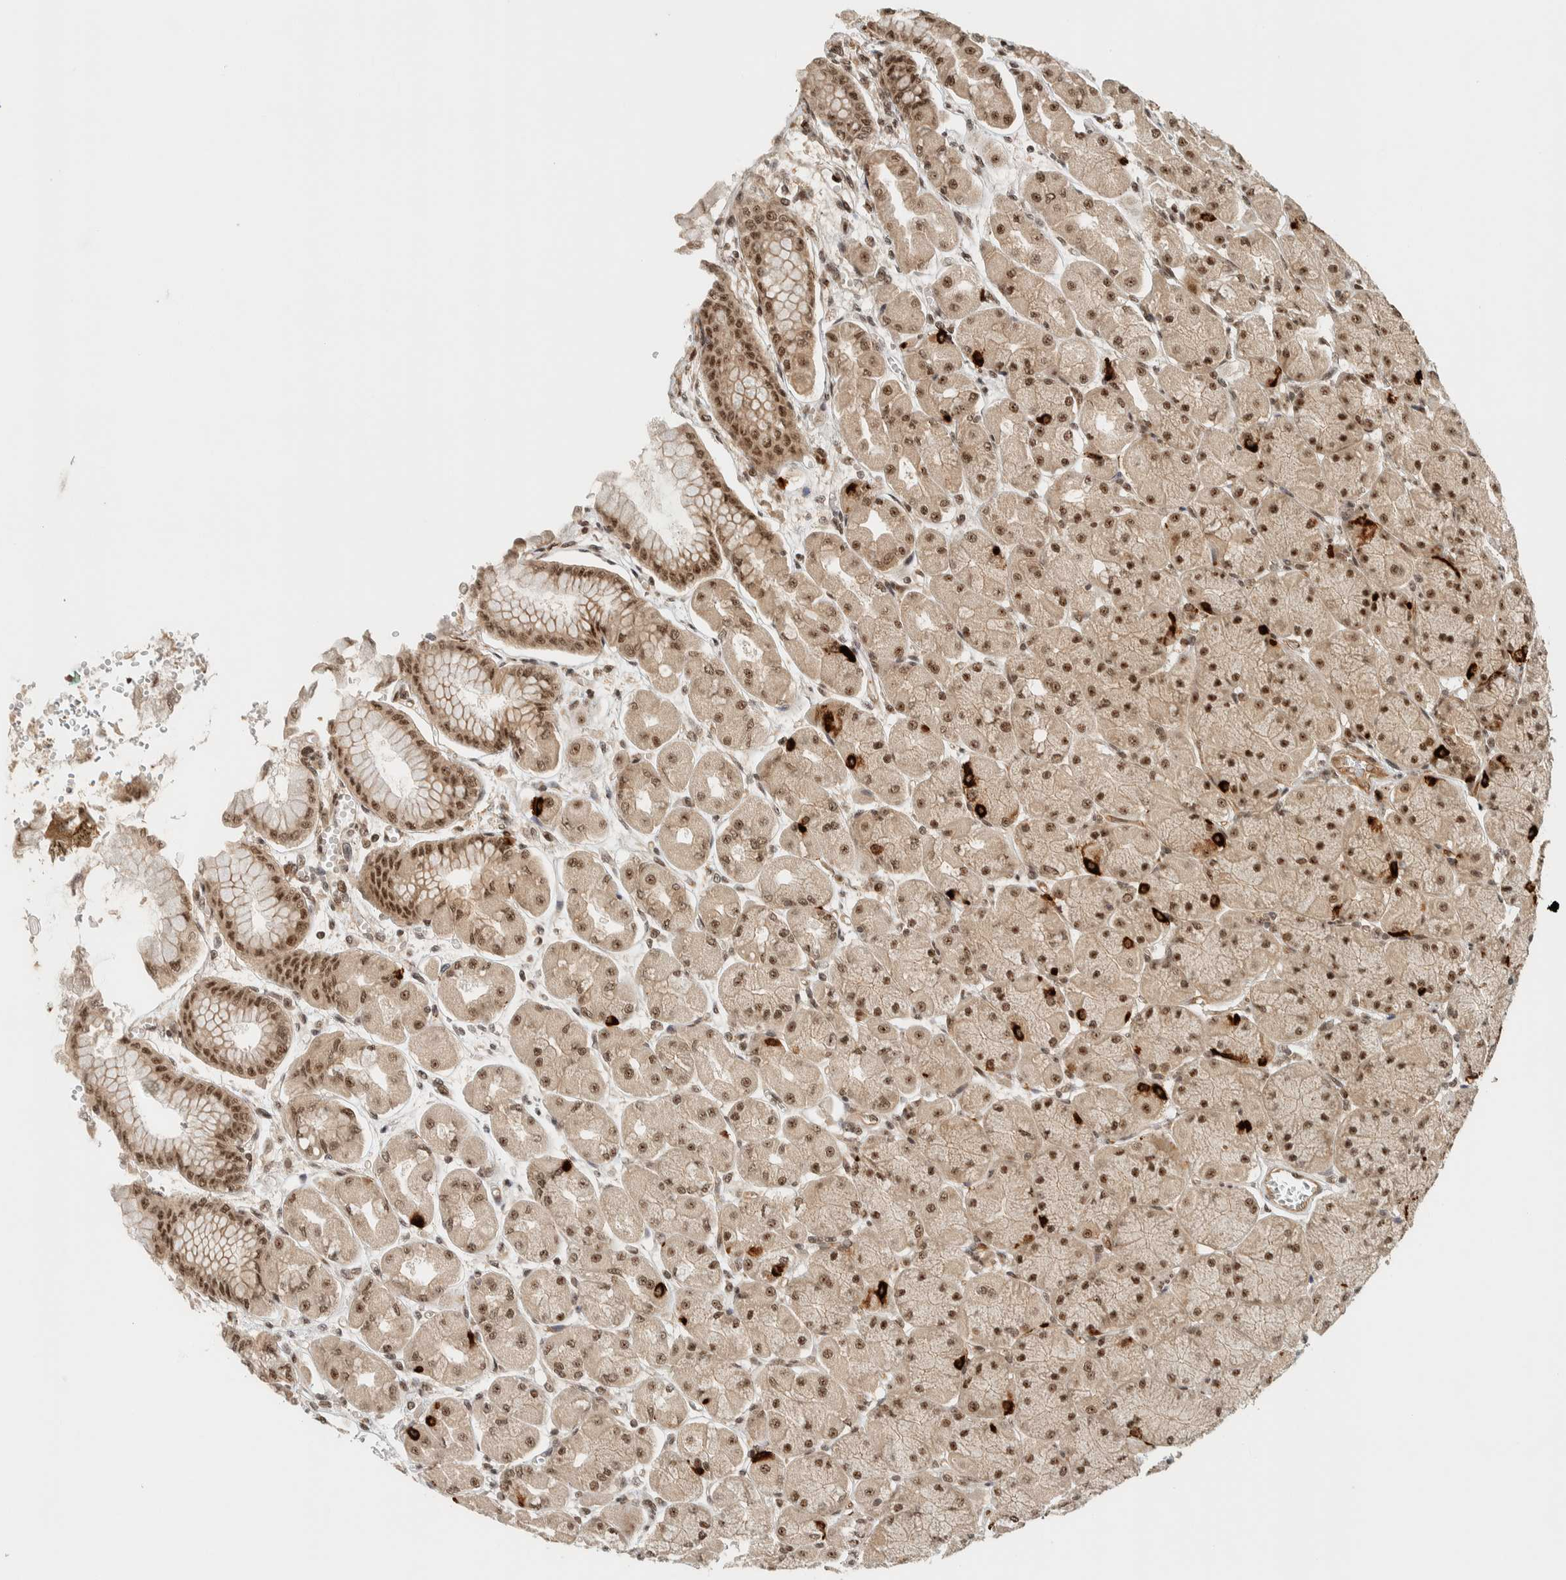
{"staining": {"intensity": "strong", "quantity": ">75%", "location": "nuclear"}, "tissue": "stomach", "cell_type": "Glandular cells", "image_type": "normal", "snomed": [{"axis": "morphology", "description": "Normal tissue, NOS"}, {"axis": "topography", "description": "Stomach, upper"}], "caption": "The image shows immunohistochemical staining of unremarkable stomach. There is strong nuclear staining is present in approximately >75% of glandular cells. (Stains: DAB in brown, nuclei in blue, Microscopy: brightfield microscopy at high magnification).", "gene": "SIK1", "patient": {"sex": "female", "age": 56}}